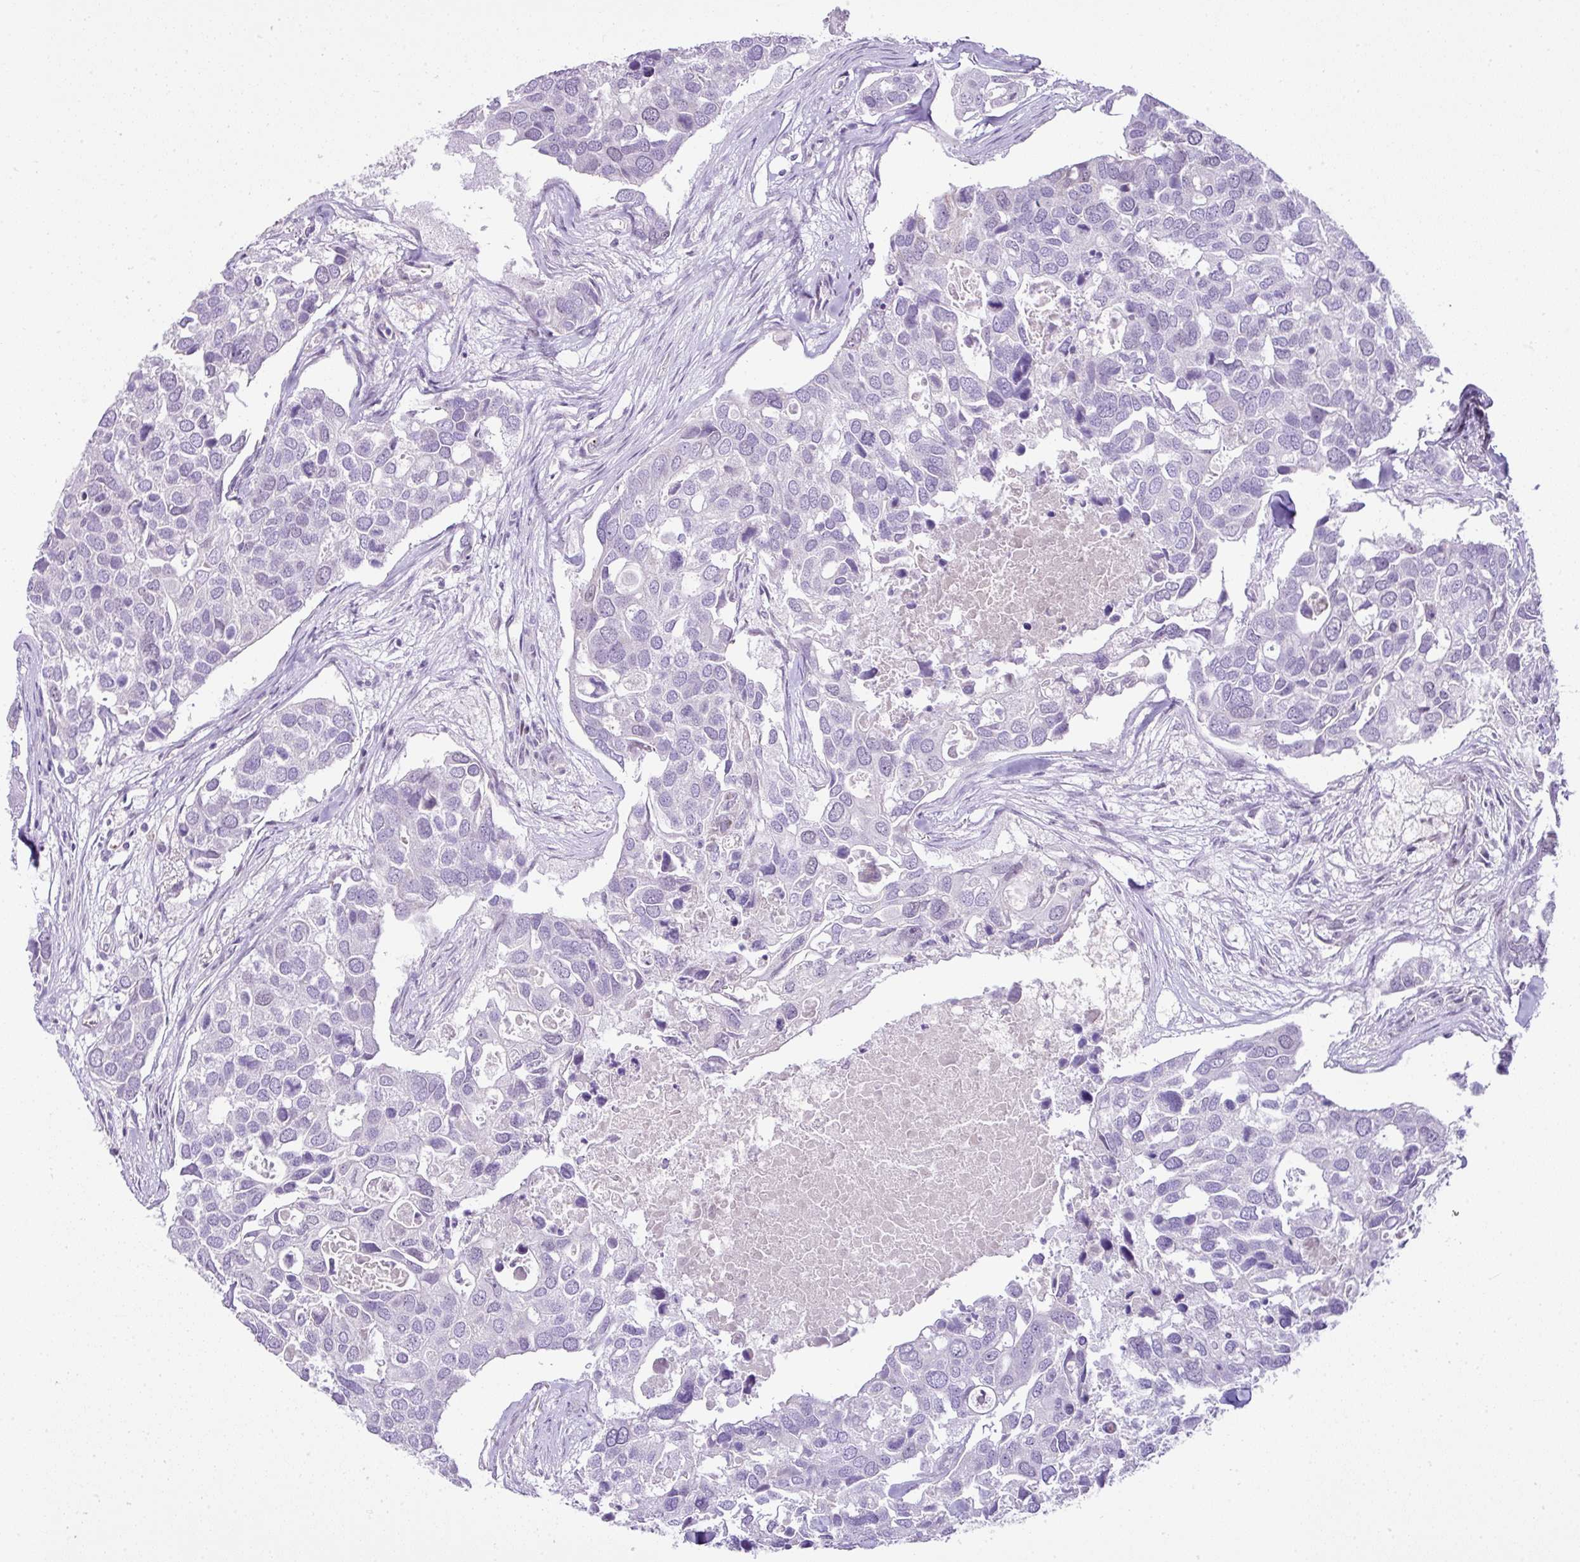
{"staining": {"intensity": "negative", "quantity": "none", "location": "none"}, "tissue": "breast cancer", "cell_type": "Tumor cells", "image_type": "cancer", "snomed": [{"axis": "morphology", "description": "Duct carcinoma"}, {"axis": "topography", "description": "Breast"}], "caption": "Photomicrograph shows no significant protein expression in tumor cells of breast cancer (infiltrating ductal carcinoma).", "gene": "CMTM5", "patient": {"sex": "female", "age": 83}}